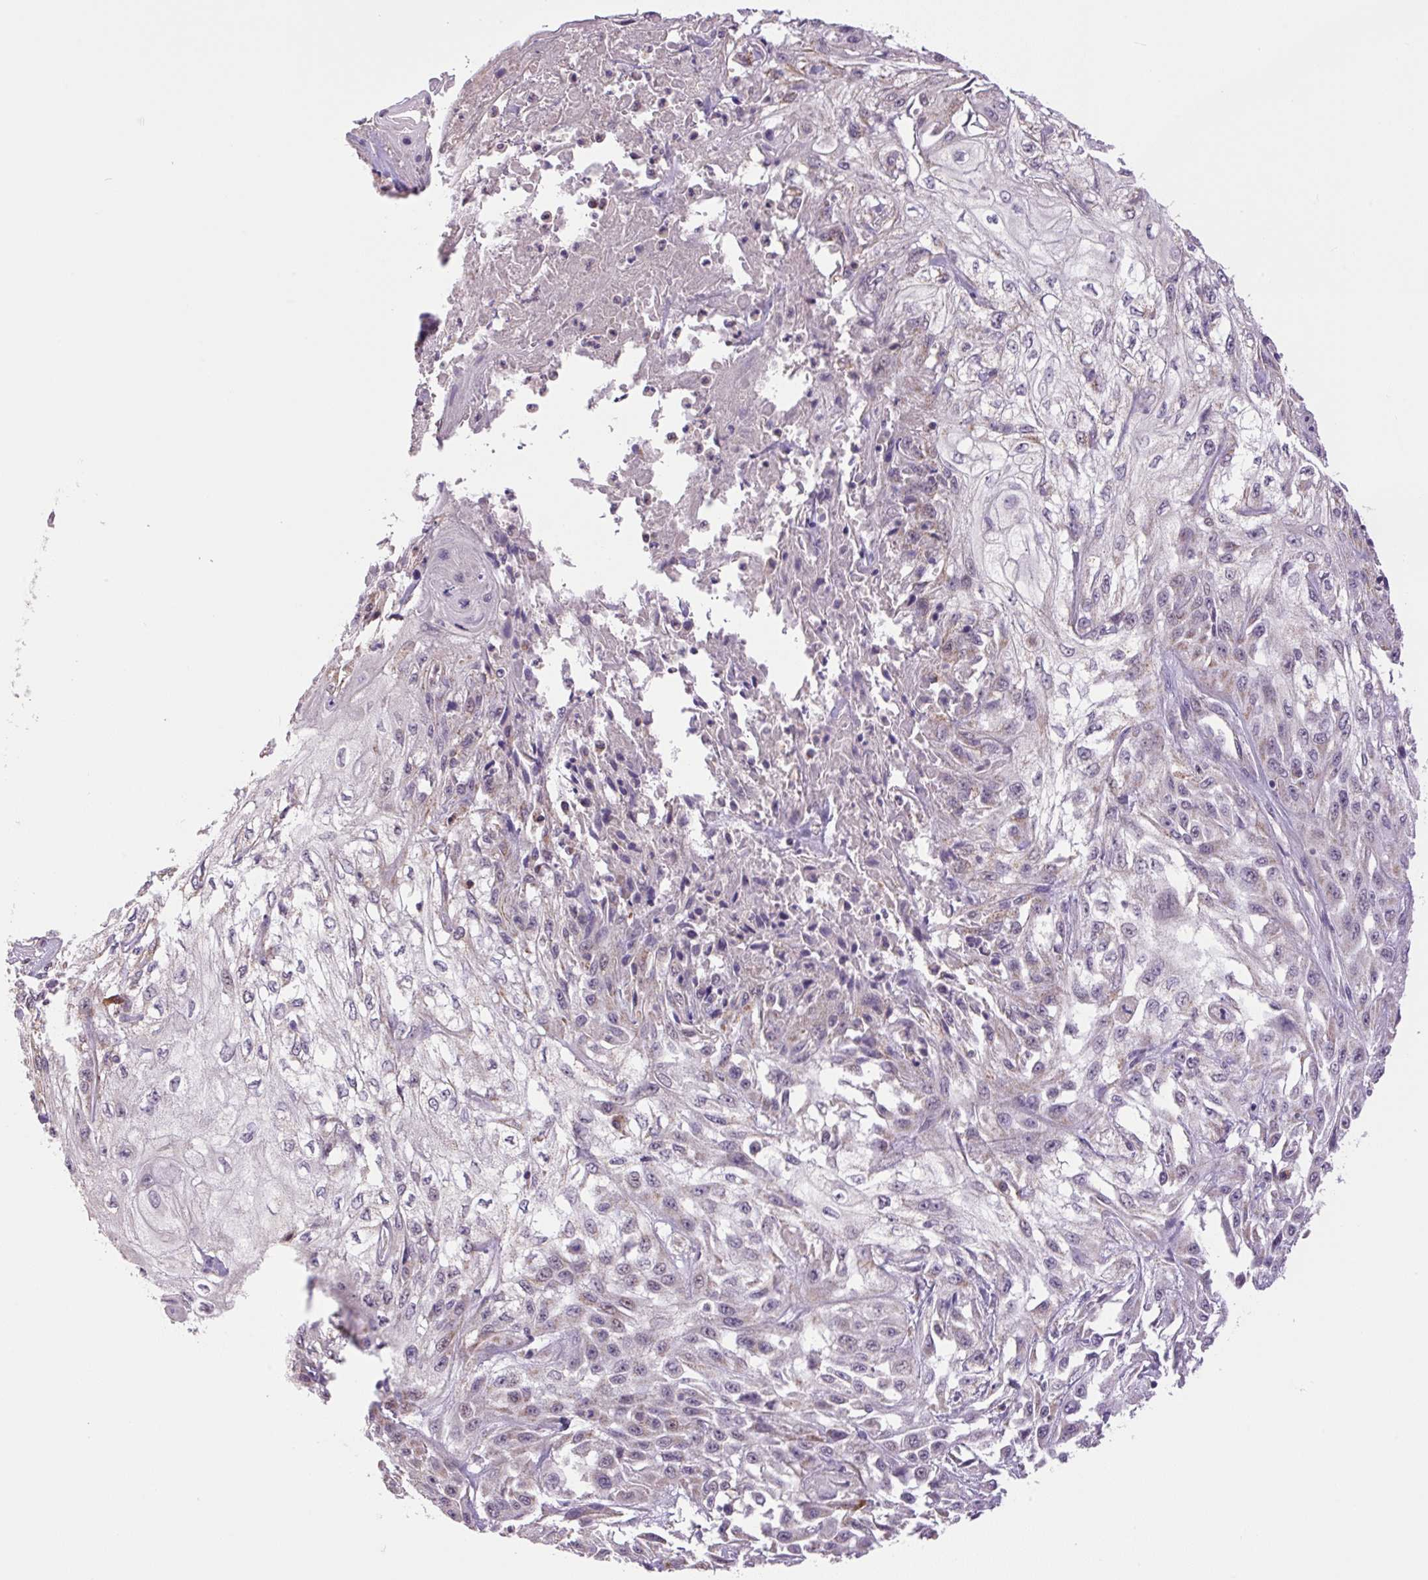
{"staining": {"intensity": "negative", "quantity": "none", "location": "none"}, "tissue": "skin cancer", "cell_type": "Tumor cells", "image_type": "cancer", "snomed": [{"axis": "morphology", "description": "Squamous cell carcinoma, NOS"}, {"axis": "morphology", "description": "Squamous cell carcinoma, metastatic, NOS"}, {"axis": "topography", "description": "Skin"}, {"axis": "topography", "description": "Lymph node"}], "caption": "A high-resolution micrograph shows IHC staining of squamous cell carcinoma (skin), which shows no significant expression in tumor cells.", "gene": "SGF29", "patient": {"sex": "male", "age": 75}}